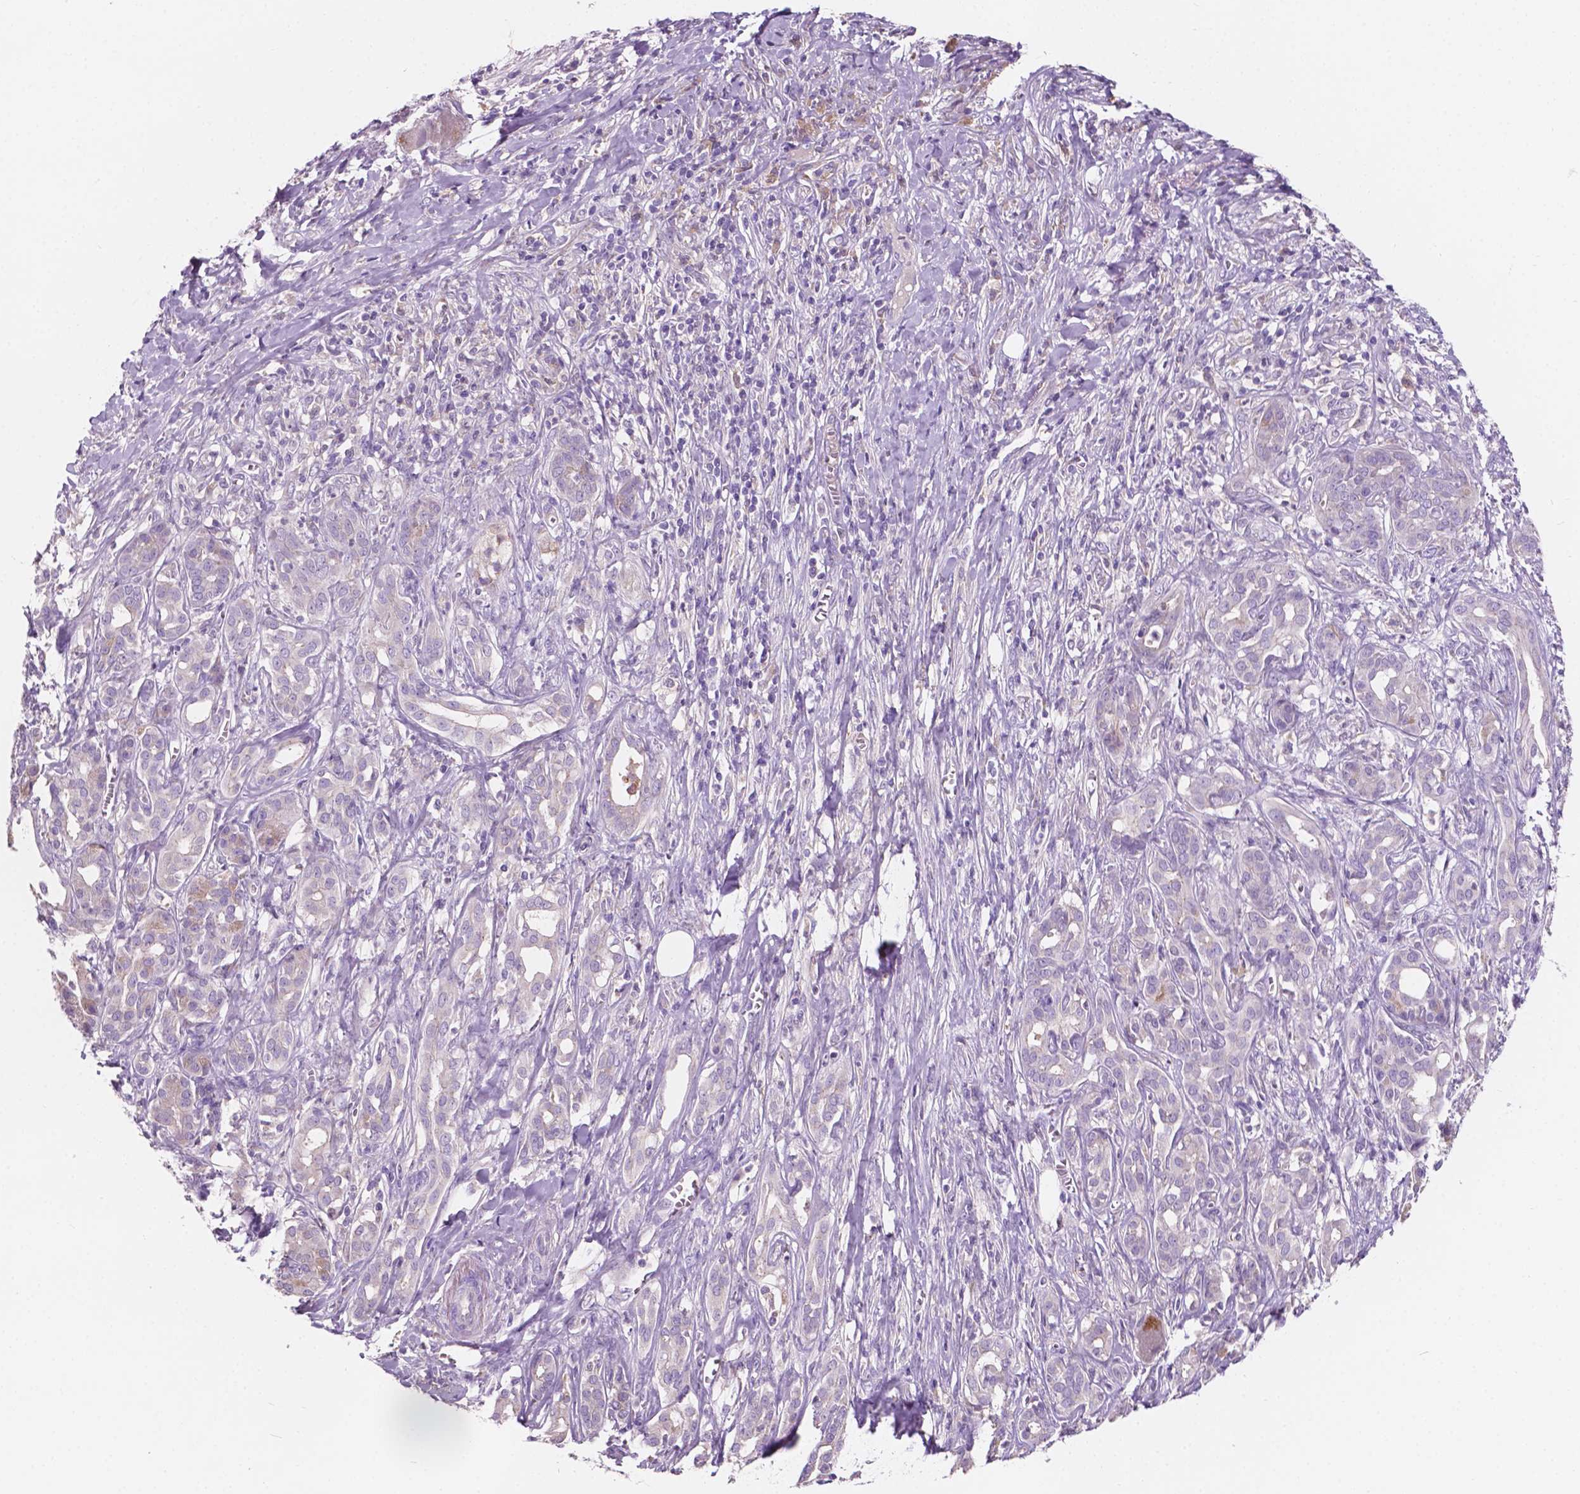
{"staining": {"intensity": "negative", "quantity": "none", "location": "none"}, "tissue": "pancreatic cancer", "cell_type": "Tumor cells", "image_type": "cancer", "snomed": [{"axis": "morphology", "description": "Adenocarcinoma, NOS"}, {"axis": "topography", "description": "Pancreas"}], "caption": "Tumor cells show no significant protein staining in pancreatic cancer.", "gene": "IREB2", "patient": {"sex": "male", "age": 61}}